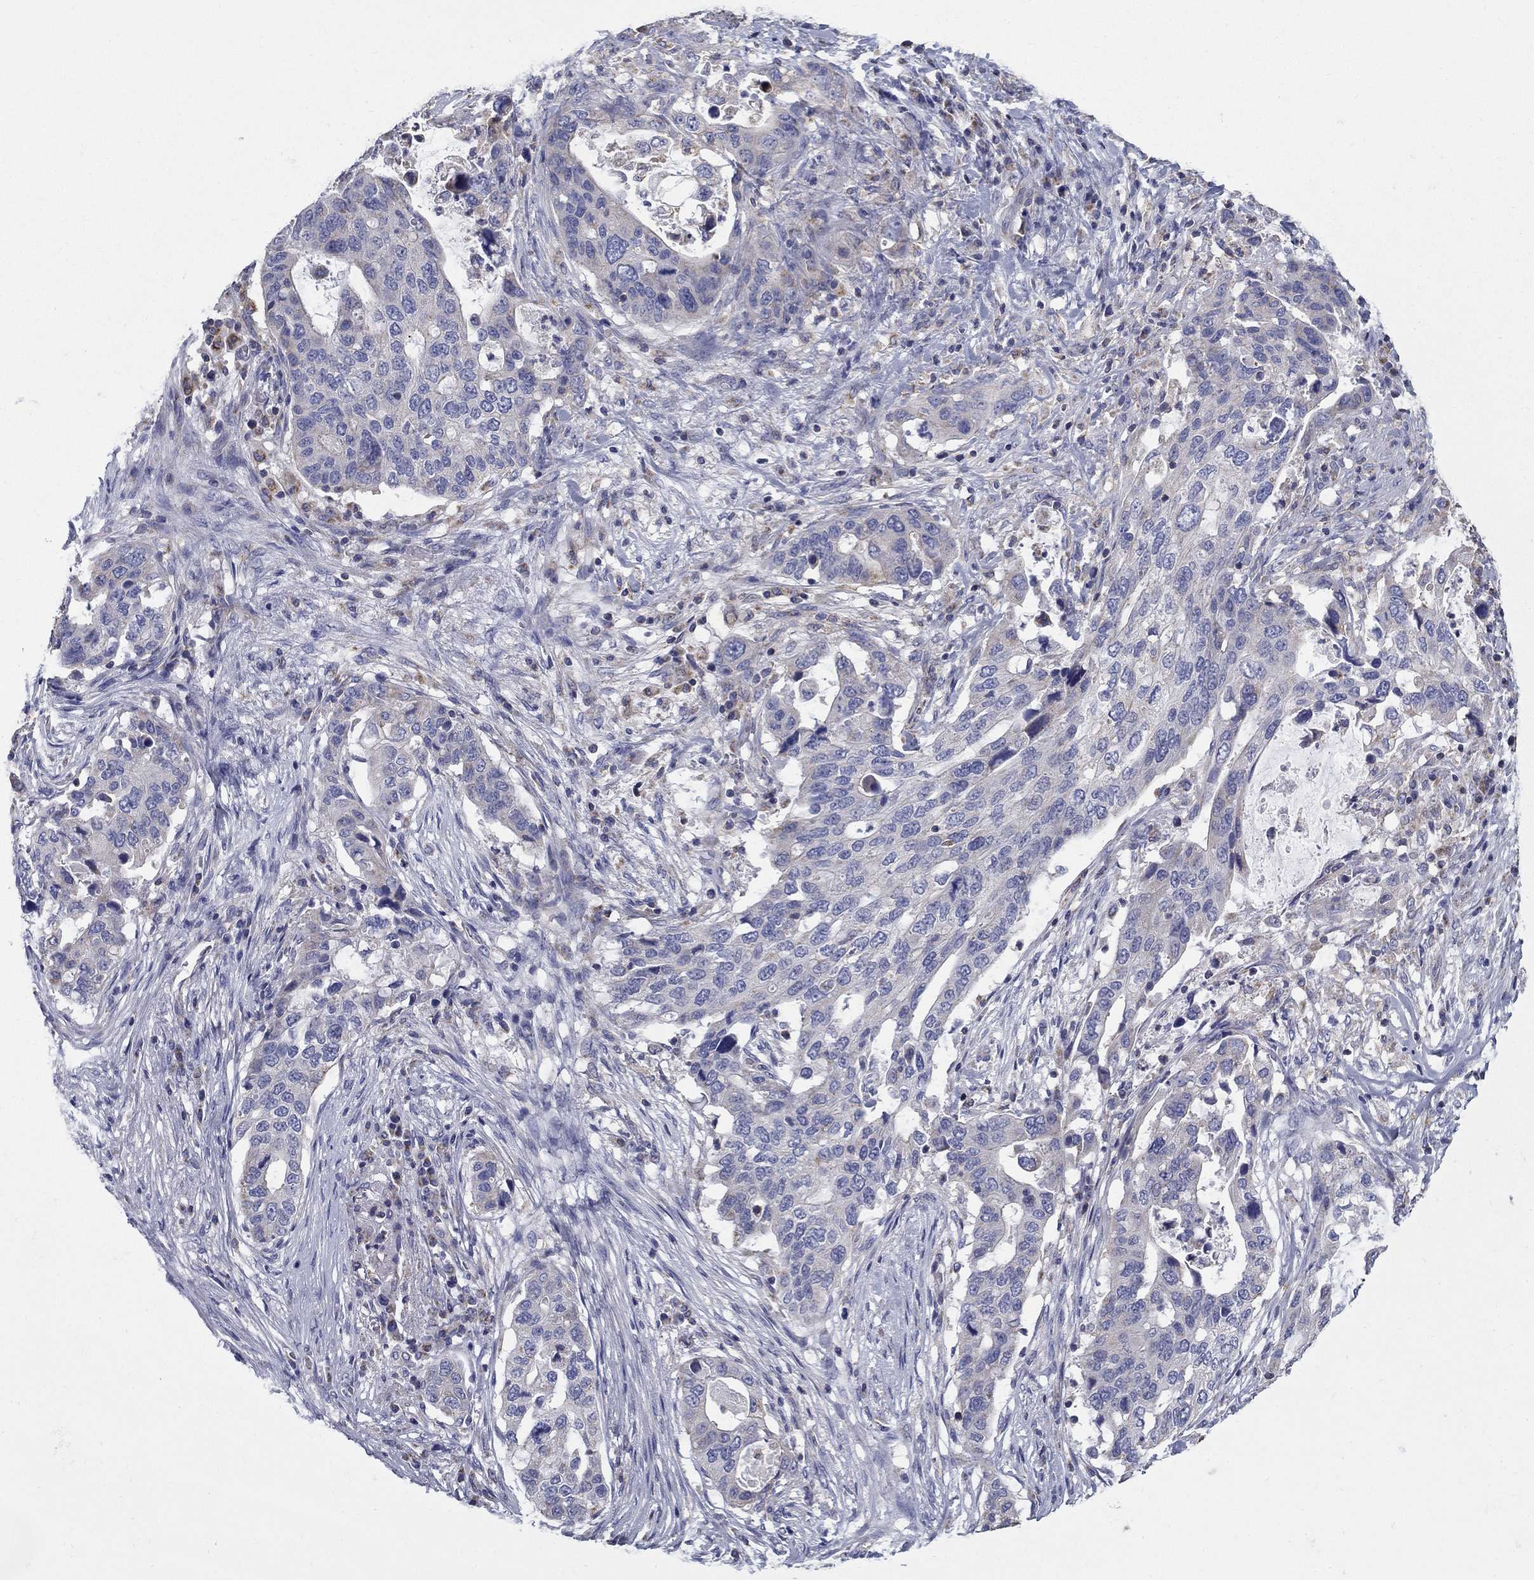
{"staining": {"intensity": "negative", "quantity": "none", "location": "none"}, "tissue": "stomach cancer", "cell_type": "Tumor cells", "image_type": "cancer", "snomed": [{"axis": "morphology", "description": "Adenocarcinoma, NOS"}, {"axis": "topography", "description": "Stomach"}], "caption": "Immunohistochemical staining of human stomach cancer (adenocarcinoma) shows no significant staining in tumor cells.", "gene": "NME5", "patient": {"sex": "male", "age": 54}}